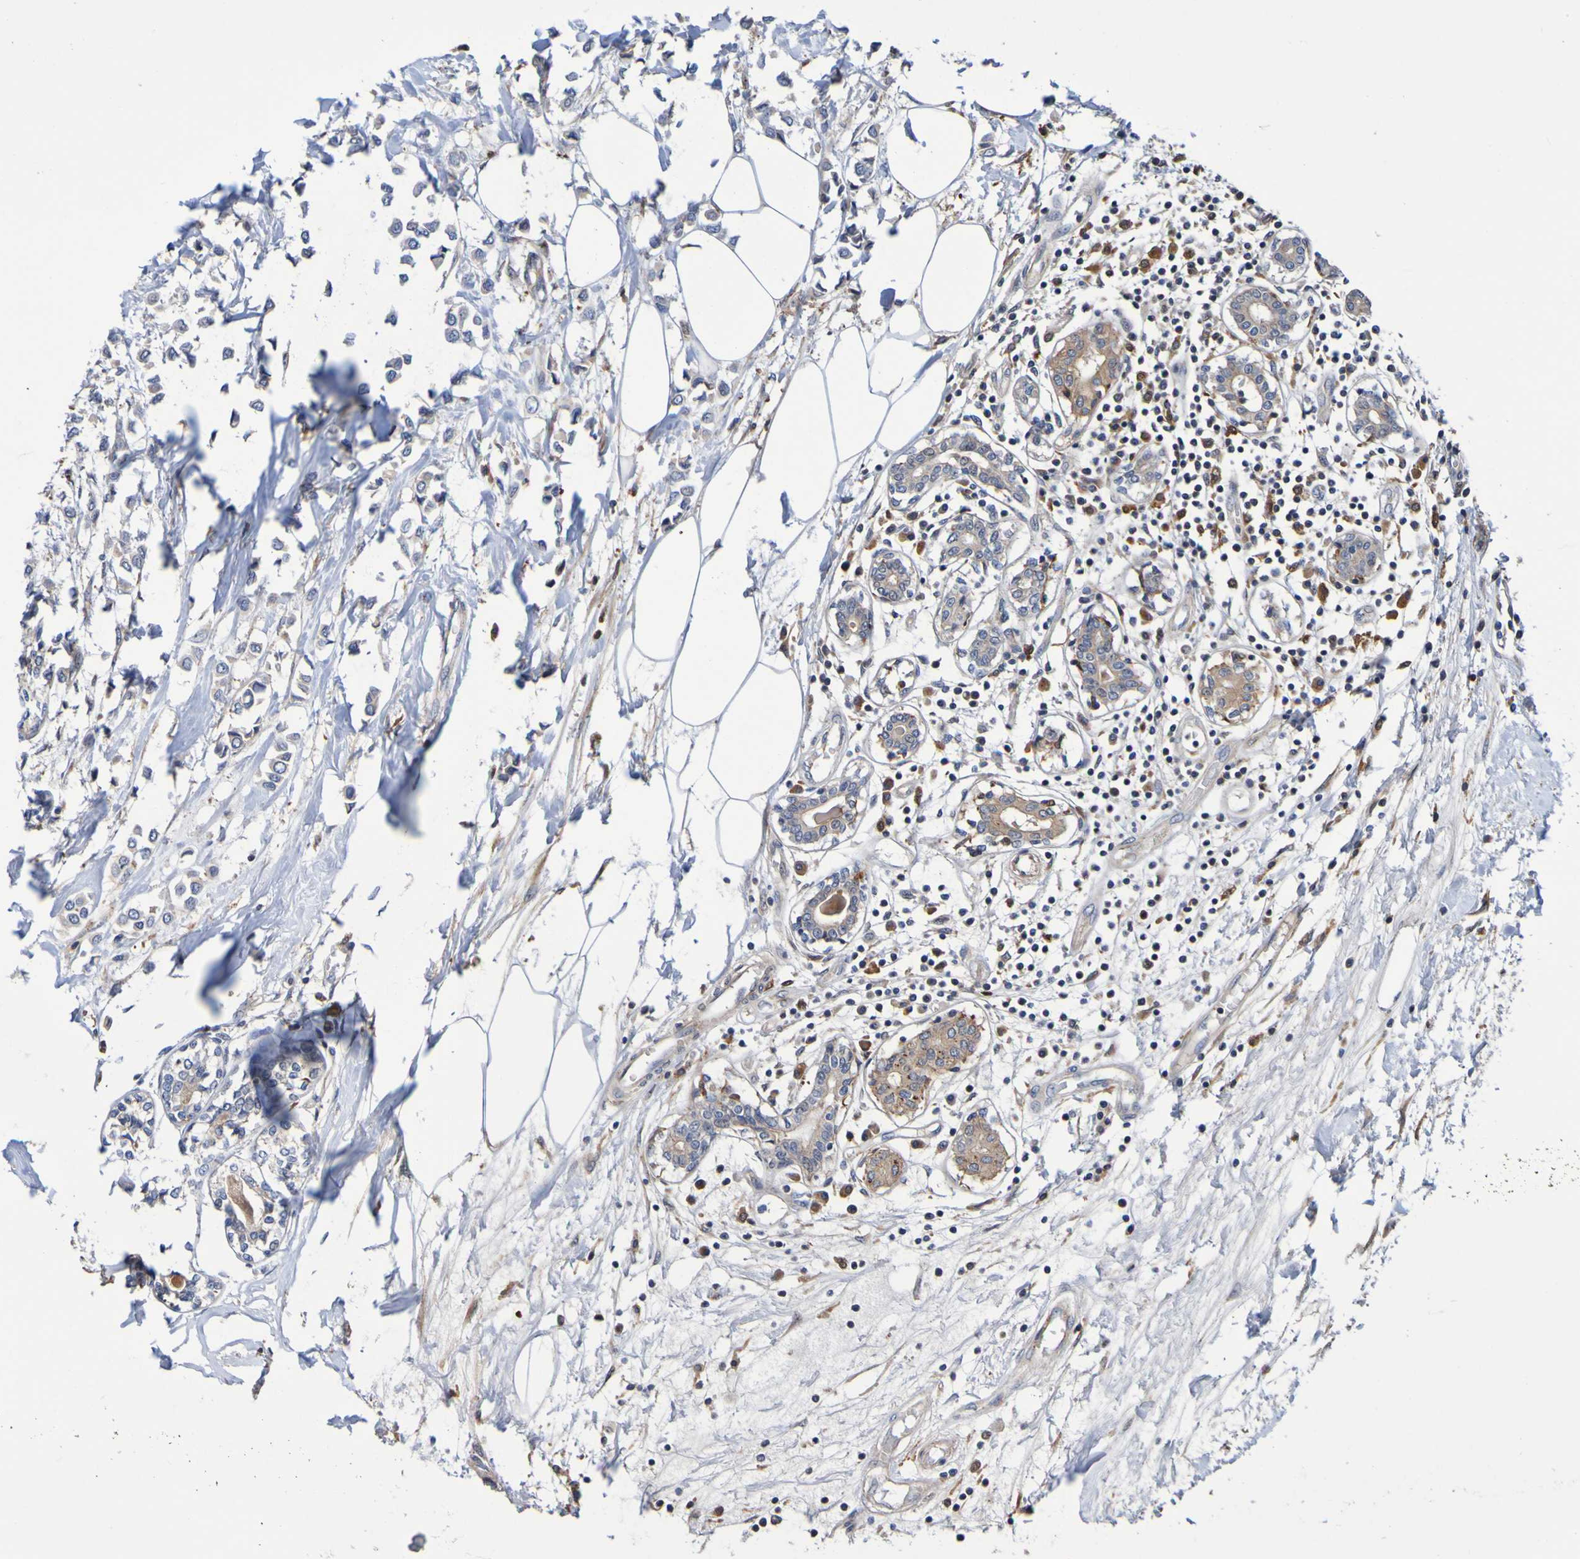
{"staining": {"intensity": "weak", "quantity": "25%-75%", "location": "cytoplasmic/membranous"}, "tissue": "breast cancer", "cell_type": "Tumor cells", "image_type": "cancer", "snomed": [{"axis": "morphology", "description": "Lobular carcinoma"}, {"axis": "topography", "description": "Breast"}], "caption": "Breast cancer stained for a protein (brown) reveals weak cytoplasmic/membranous positive expression in about 25%-75% of tumor cells.", "gene": "METAP2", "patient": {"sex": "female", "age": 51}}